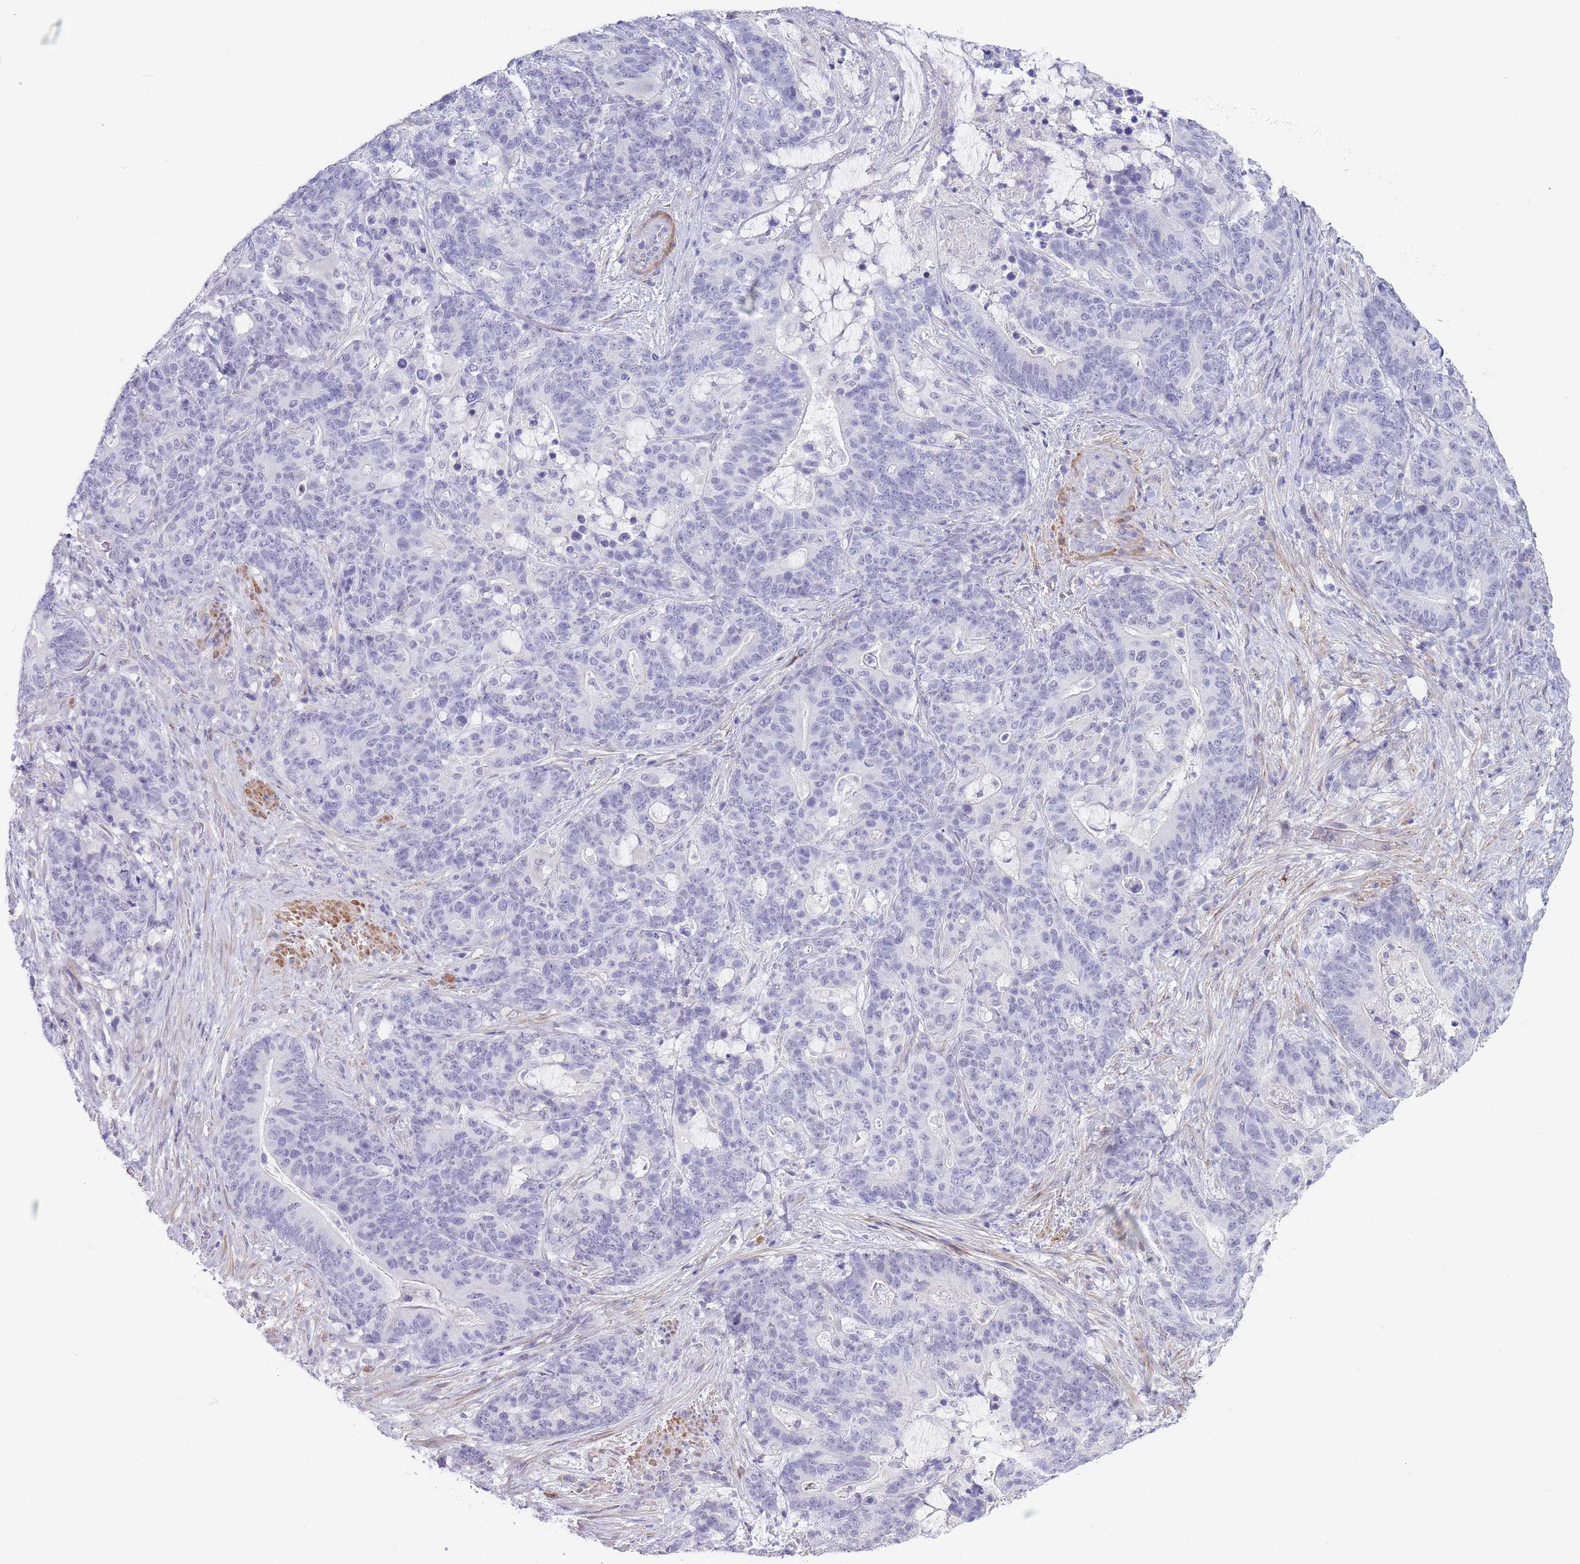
{"staining": {"intensity": "negative", "quantity": "none", "location": "none"}, "tissue": "stomach cancer", "cell_type": "Tumor cells", "image_type": "cancer", "snomed": [{"axis": "morphology", "description": "Normal tissue, NOS"}, {"axis": "morphology", "description": "Adenocarcinoma, NOS"}, {"axis": "topography", "description": "Stomach"}], "caption": "Stomach cancer (adenocarcinoma) was stained to show a protein in brown. There is no significant positivity in tumor cells.", "gene": "ASAP3", "patient": {"sex": "female", "age": 64}}